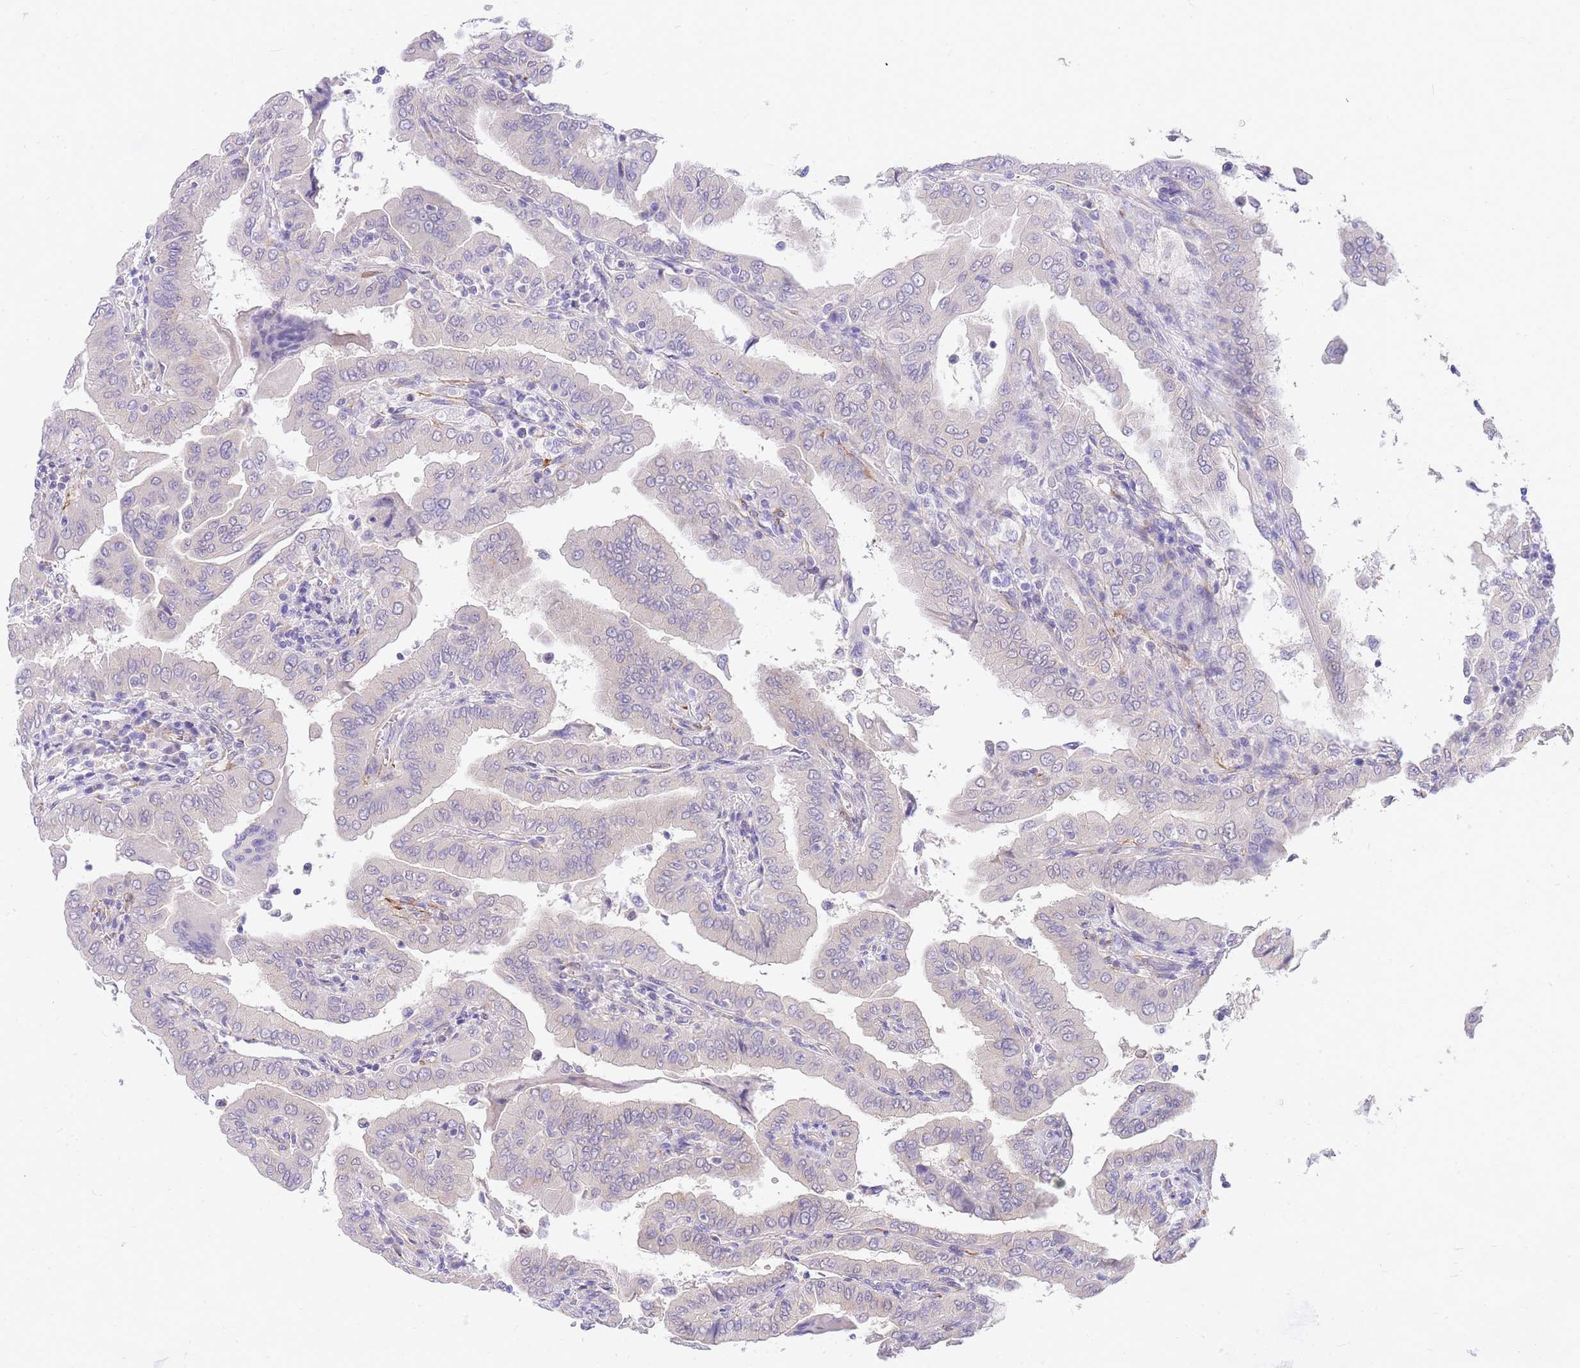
{"staining": {"intensity": "negative", "quantity": "none", "location": "none"}, "tissue": "thyroid cancer", "cell_type": "Tumor cells", "image_type": "cancer", "snomed": [{"axis": "morphology", "description": "Papillary adenocarcinoma, NOS"}, {"axis": "topography", "description": "Thyroid gland"}], "caption": "An image of human thyroid cancer is negative for staining in tumor cells. The staining was performed using DAB (3,3'-diaminobenzidine) to visualize the protein expression in brown, while the nuclei were stained in blue with hematoxylin (Magnification: 20x).", "gene": "S100PBP", "patient": {"sex": "male", "age": 33}}